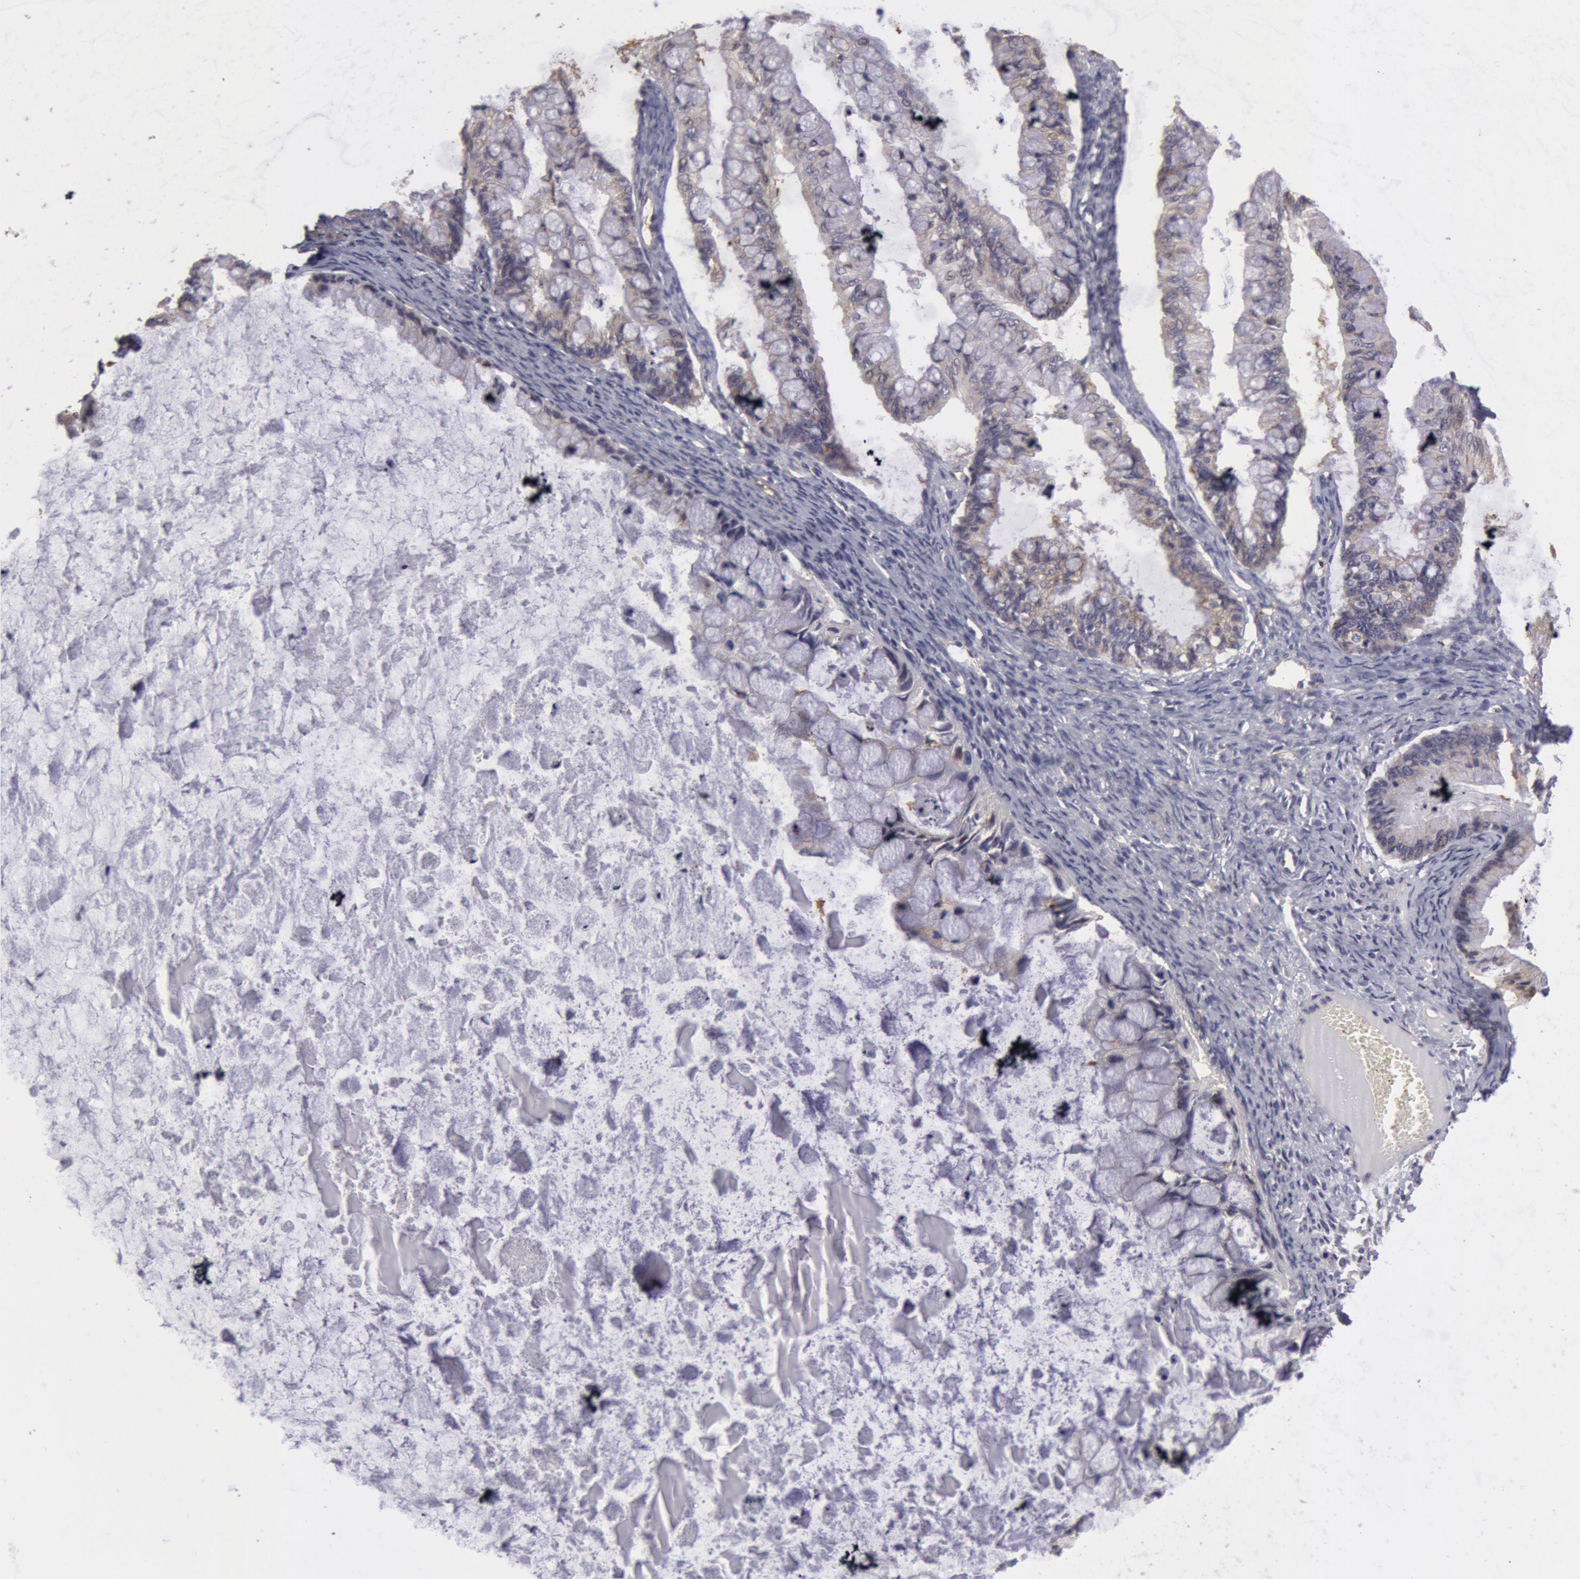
{"staining": {"intensity": "weak", "quantity": "25%-75%", "location": "cytoplasmic/membranous"}, "tissue": "ovarian cancer", "cell_type": "Tumor cells", "image_type": "cancer", "snomed": [{"axis": "morphology", "description": "Cystadenocarcinoma, mucinous, NOS"}, {"axis": "topography", "description": "Ovary"}], "caption": "Ovarian cancer (mucinous cystadenocarcinoma) stained with IHC shows weak cytoplasmic/membranous positivity in about 25%-75% of tumor cells. (DAB (3,3'-diaminobenzidine) = brown stain, brightfield microscopy at high magnification).", "gene": "IL23A", "patient": {"sex": "female", "age": 57}}